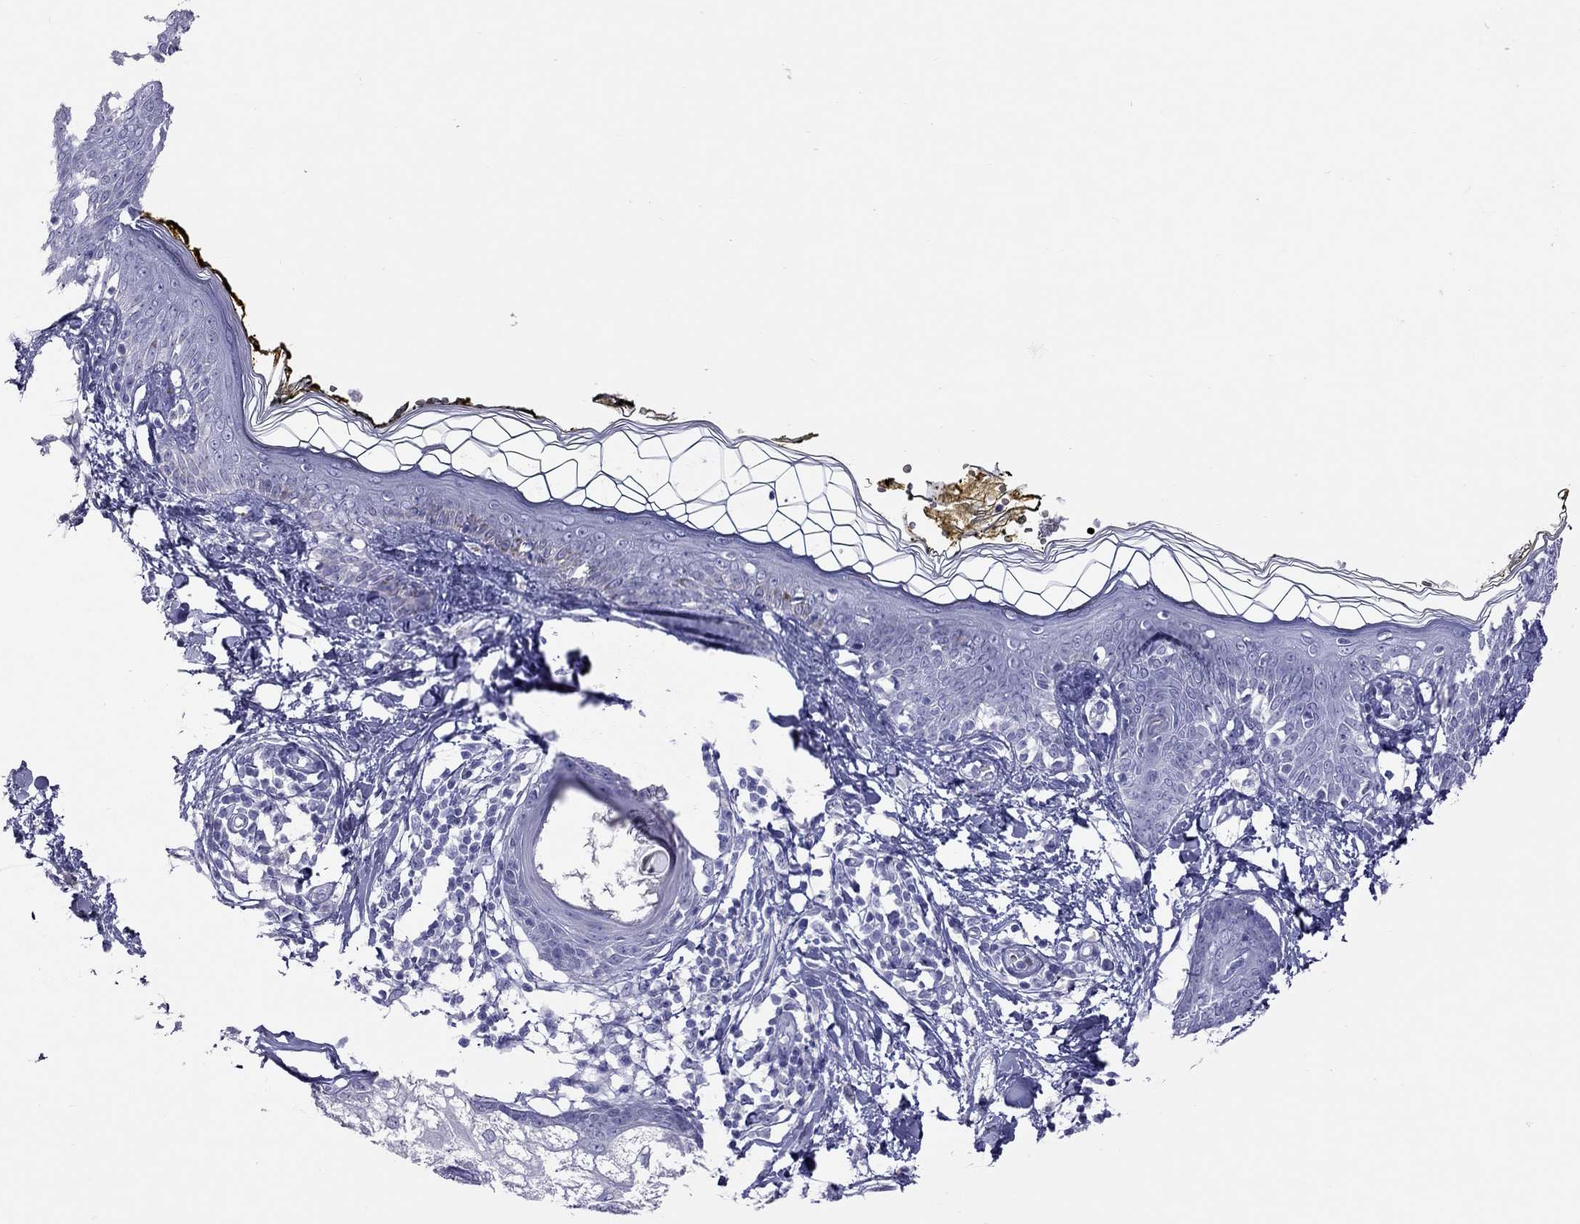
{"staining": {"intensity": "negative", "quantity": "none", "location": "none"}, "tissue": "skin", "cell_type": "Fibroblasts", "image_type": "normal", "snomed": [{"axis": "morphology", "description": "Normal tissue, NOS"}, {"axis": "topography", "description": "Skin"}], "caption": "Immunohistochemistry histopathology image of benign skin: human skin stained with DAB displays no significant protein positivity in fibroblasts.", "gene": "STAG3", "patient": {"sex": "male", "age": 76}}